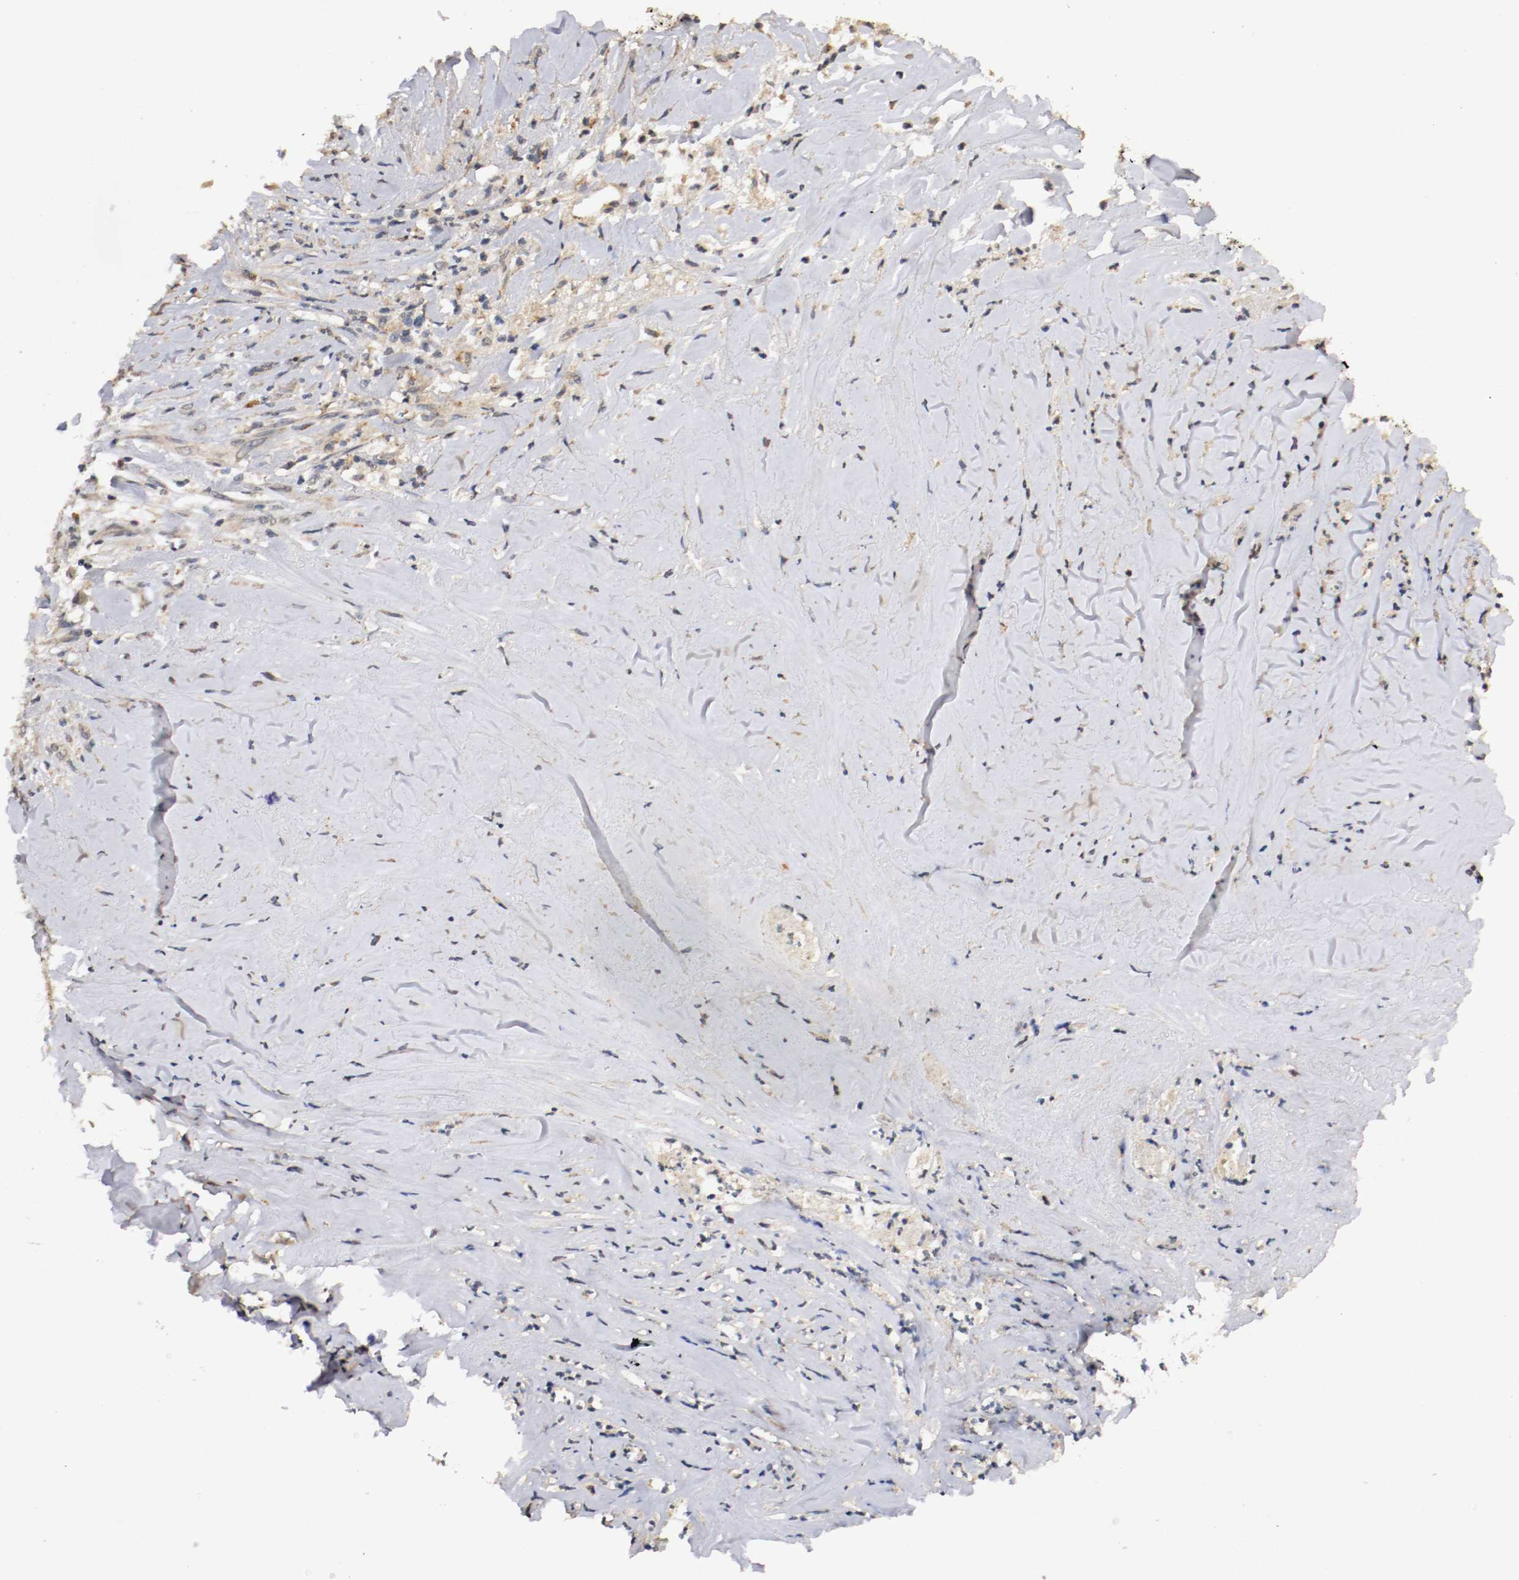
{"staining": {"intensity": "weak", "quantity": "25%-75%", "location": "cytoplasmic/membranous"}, "tissue": "liver cancer", "cell_type": "Tumor cells", "image_type": "cancer", "snomed": [{"axis": "morphology", "description": "Cholangiocarcinoma"}, {"axis": "topography", "description": "Liver"}], "caption": "Immunohistochemistry (IHC) micrograph of human liver cancer (cholangiocarcinoma) stained for a protein (brown), which reveals low levels of weak cytoplasmic/membranous expression in approximately 25%-75% of tumor cells.", "gene": "TNFRSF1B", "patient": {"sex": "female", "age": 67}}